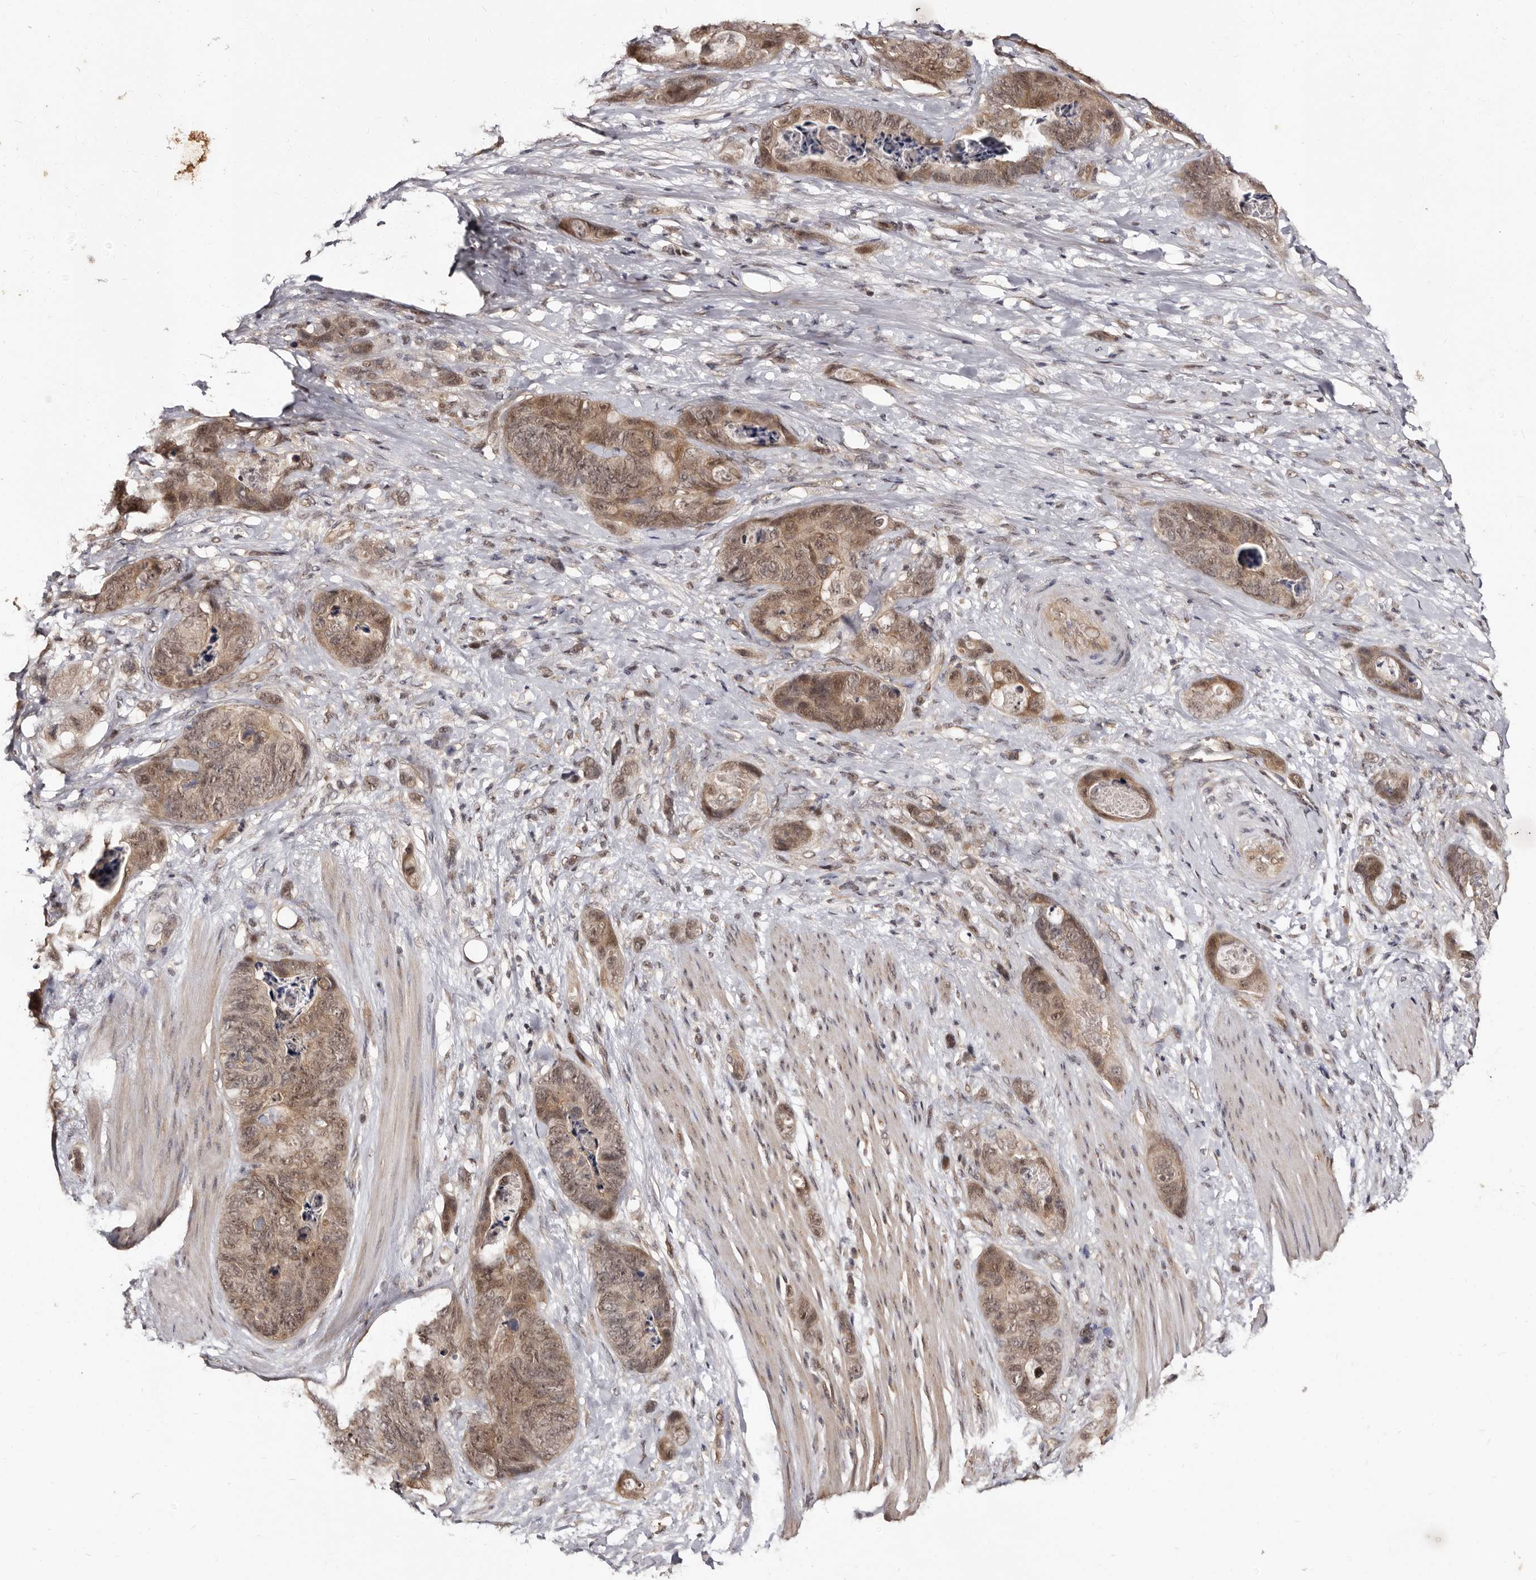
{"staining": {"intensity": "weak", "quantity": ">75%", "location": "cytoplasmic/membranous,nuclear"}, "tissue": "stomach cancer", "cell_type": "Tumor cells", "image_type": "cancer", "snomed": [{"axis": "morphology", "description": "Normal tissue, NOS"}, {"axis": "morphology", "description": "Adenocarcinoma, NOS"}, {"axis": "topography", "description": "Stomach"}], "caption": "A histopathology image of stomach cancer (adenocarcinoma) stained for a protein demonstrates weak cytoplasmic/membranous and nuclear brown staining in tumor cells. The protein of interest is stained brown, and the nuclei are stained in blue (DAB (3,3'-diaminobenzidine) IHC with brightfield microscopy, high magnification).", "gene": "TBC1D22B", "patient": {"sex": "female", "age": 89}}